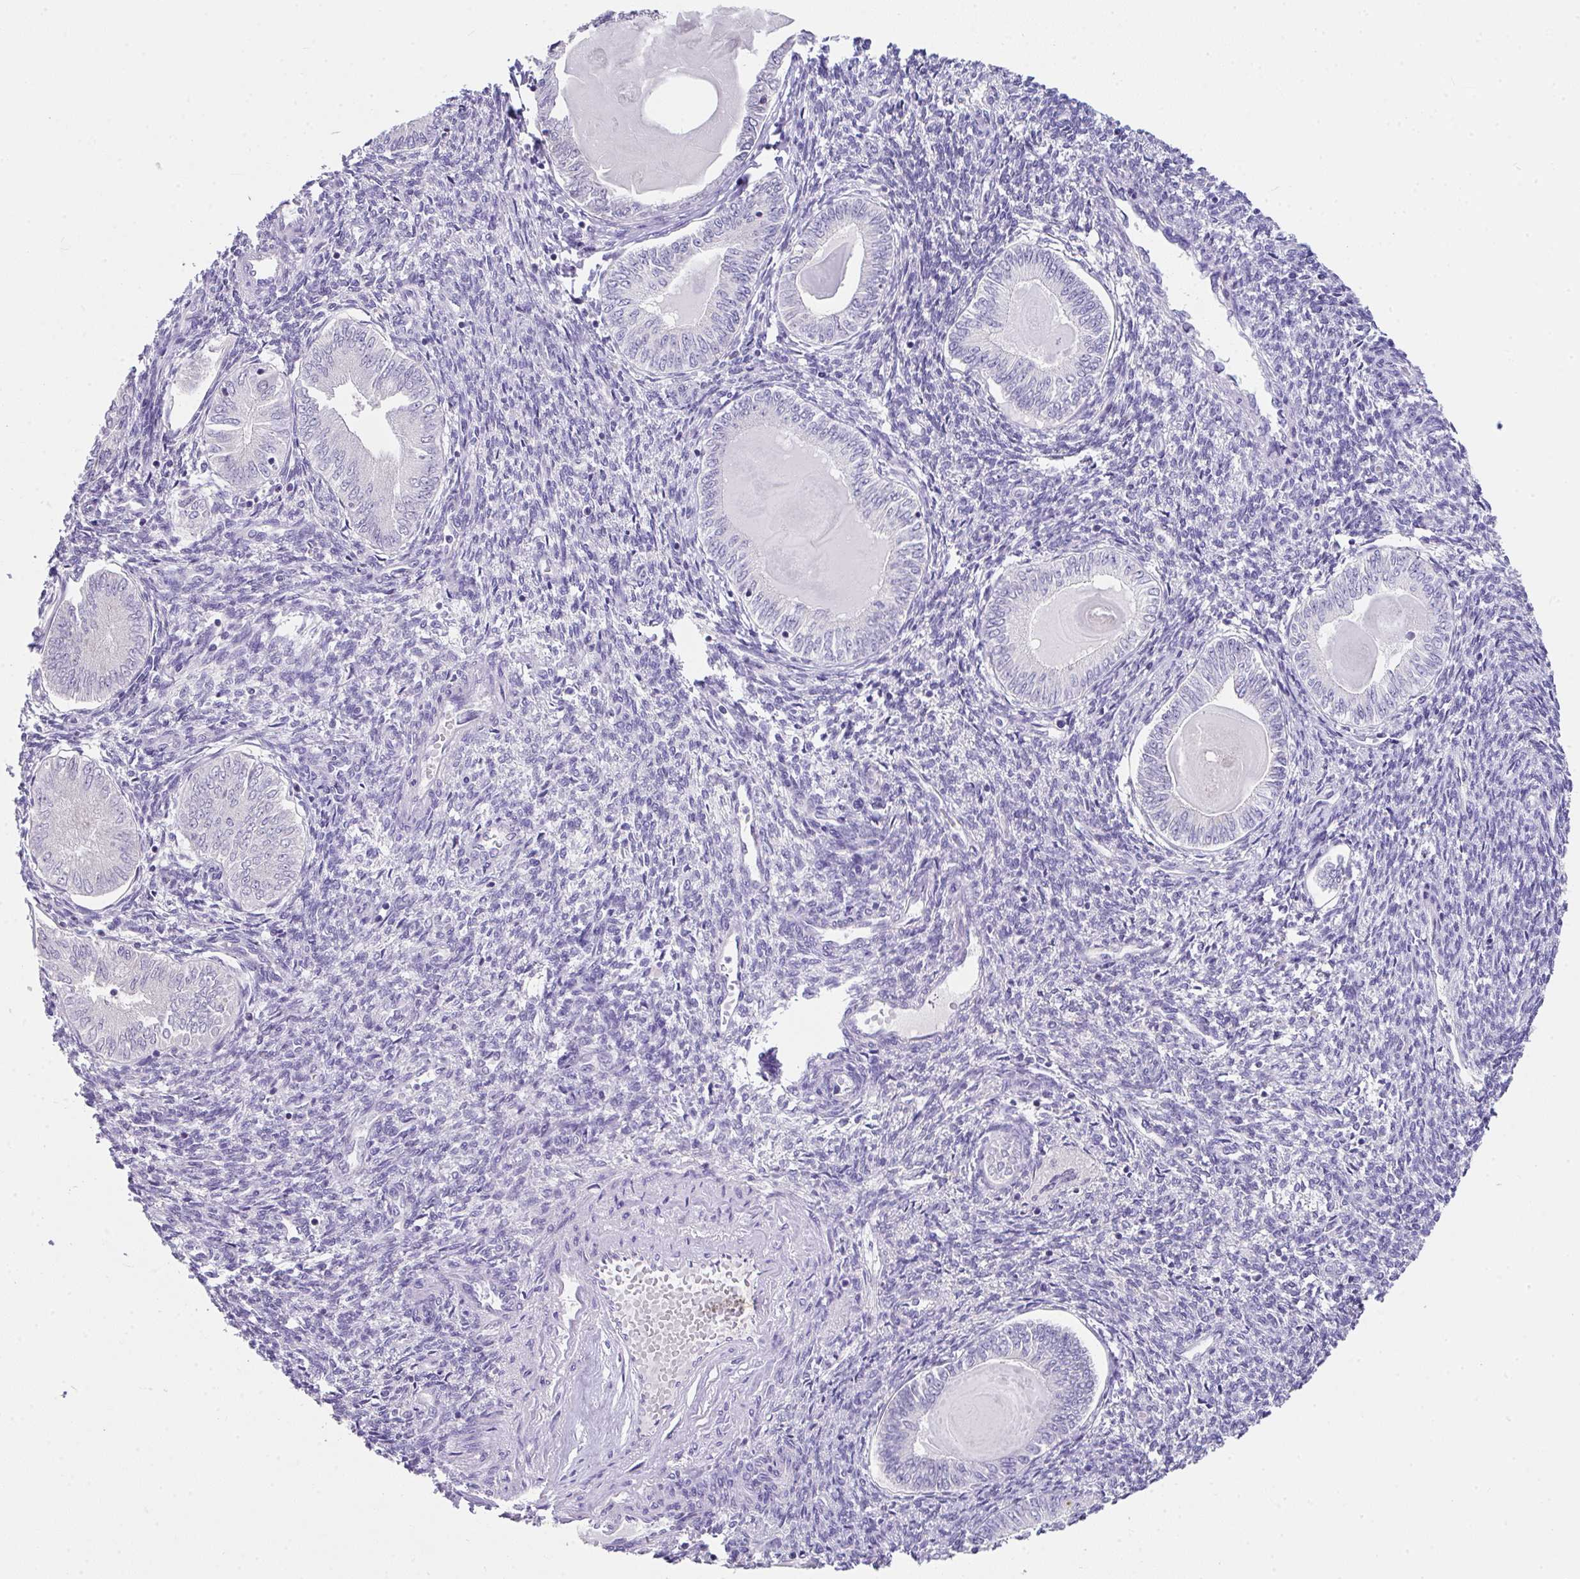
{"staining": {"intensity": "negative", "quantity": "none", "location": "none"}, "tissue": "endometrial cancer", "cell_type": "Tumor cells", "image_type": "cancer", "snomed": [{"axis": "morphology", "description": "Carcinoma, NOS"}, {"axis": "topography", "description": "Uterus"}], "caption": "Endometrial cancer stained for a protein using immunohistochemistry demonstrates no expression tumor cells.", "gene": "GLTPD2", "patient": {"sex": "female", "age": 76}}